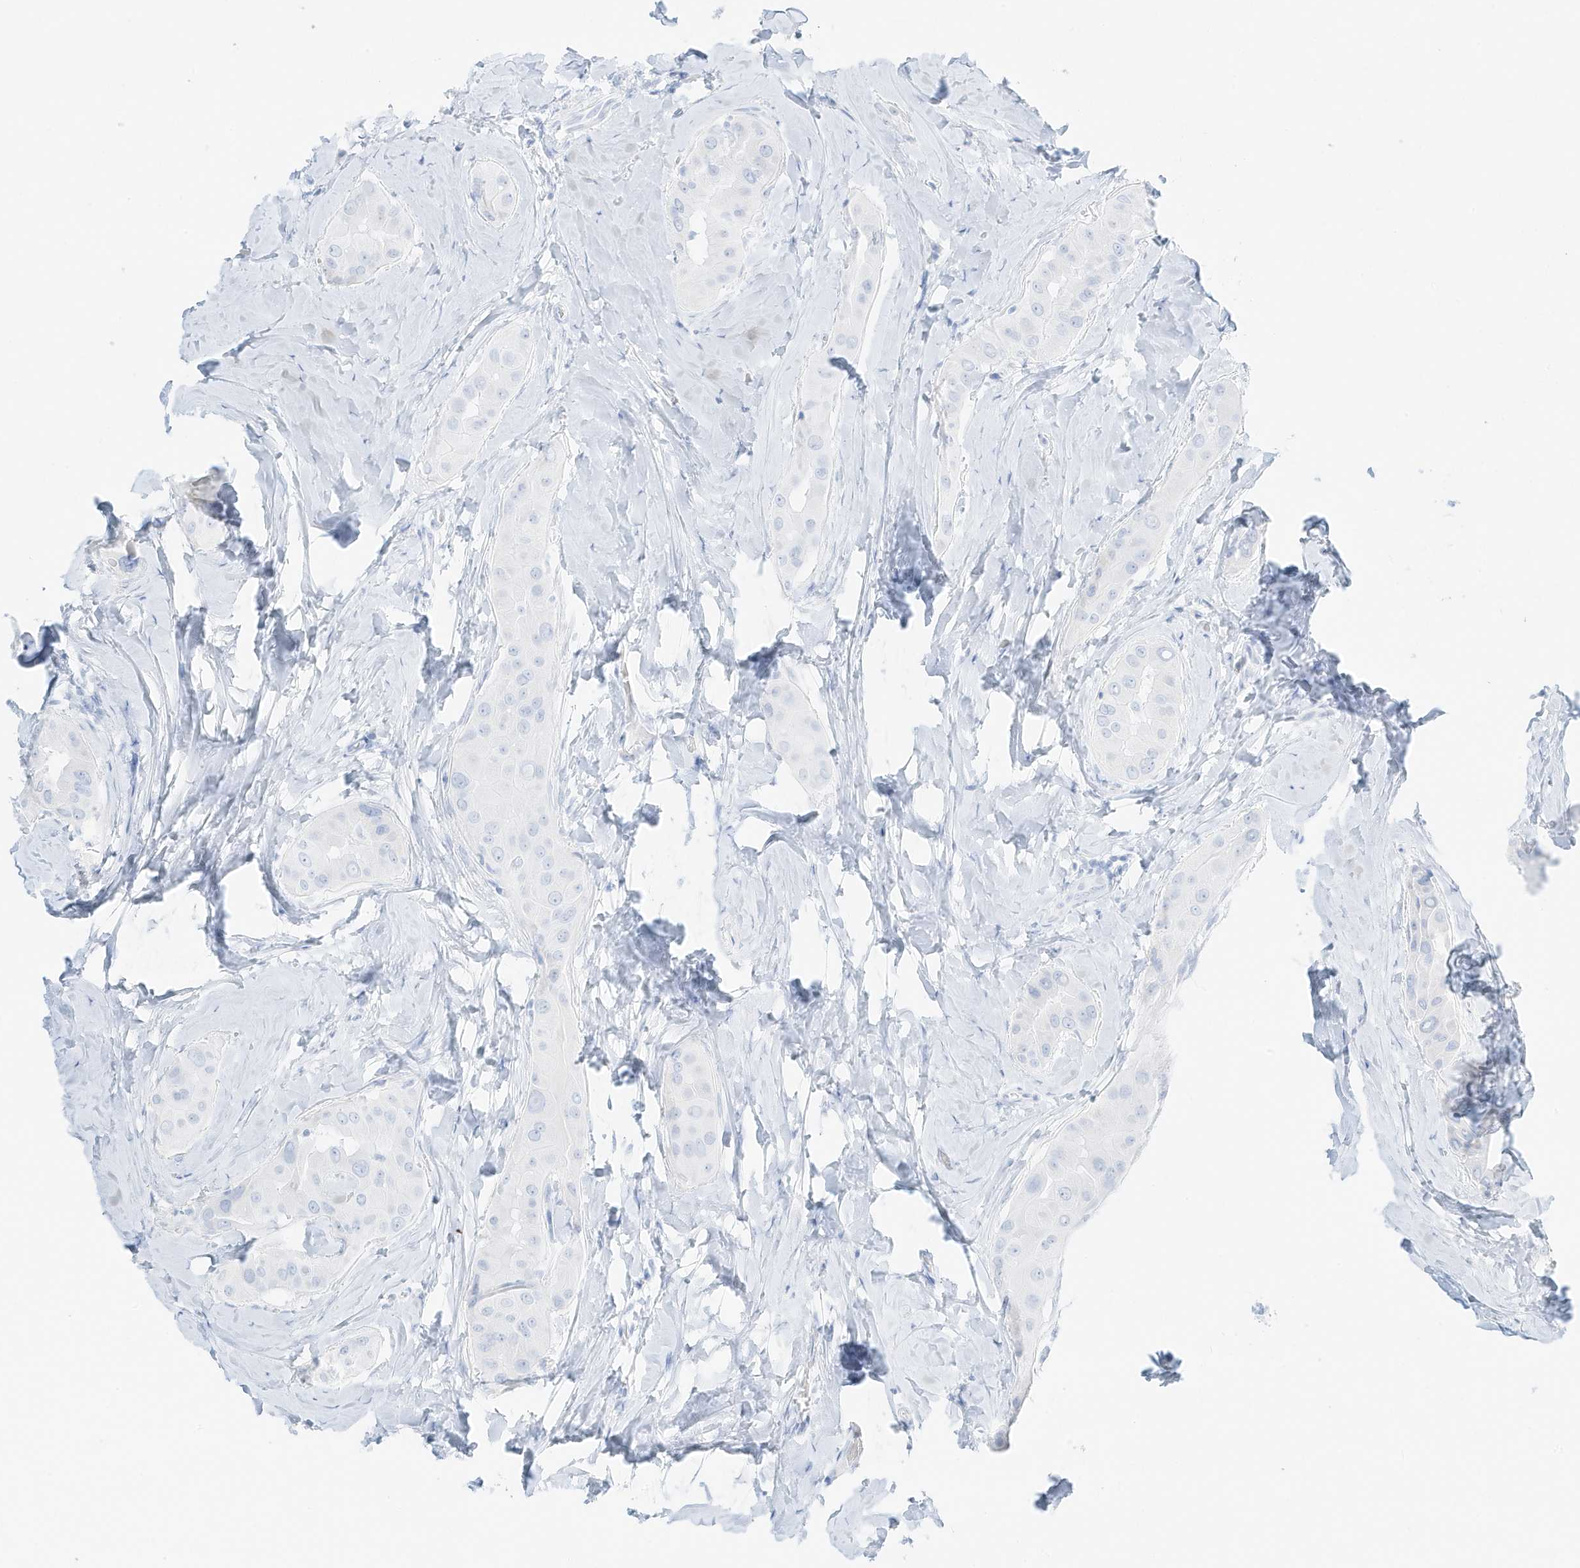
{"staining": {"intensity": "negative", "quantity": "none", "location": "none"}, "tissue": "thyroid cancer", "cell_type": "Tumor cells", "image_type": "cancer", "snomed": [{"axis": "morphology", "description": "Papillary adenocarcinoma, NOS"}, {"axis": "topography", "description": "Thyroid gland"}], "caption": "A histopathology image of human thyroid cancer is negative for staining in tumor cells.", "gene": "SLC22A13", "patient": {"sex": "male", "age": 33}}